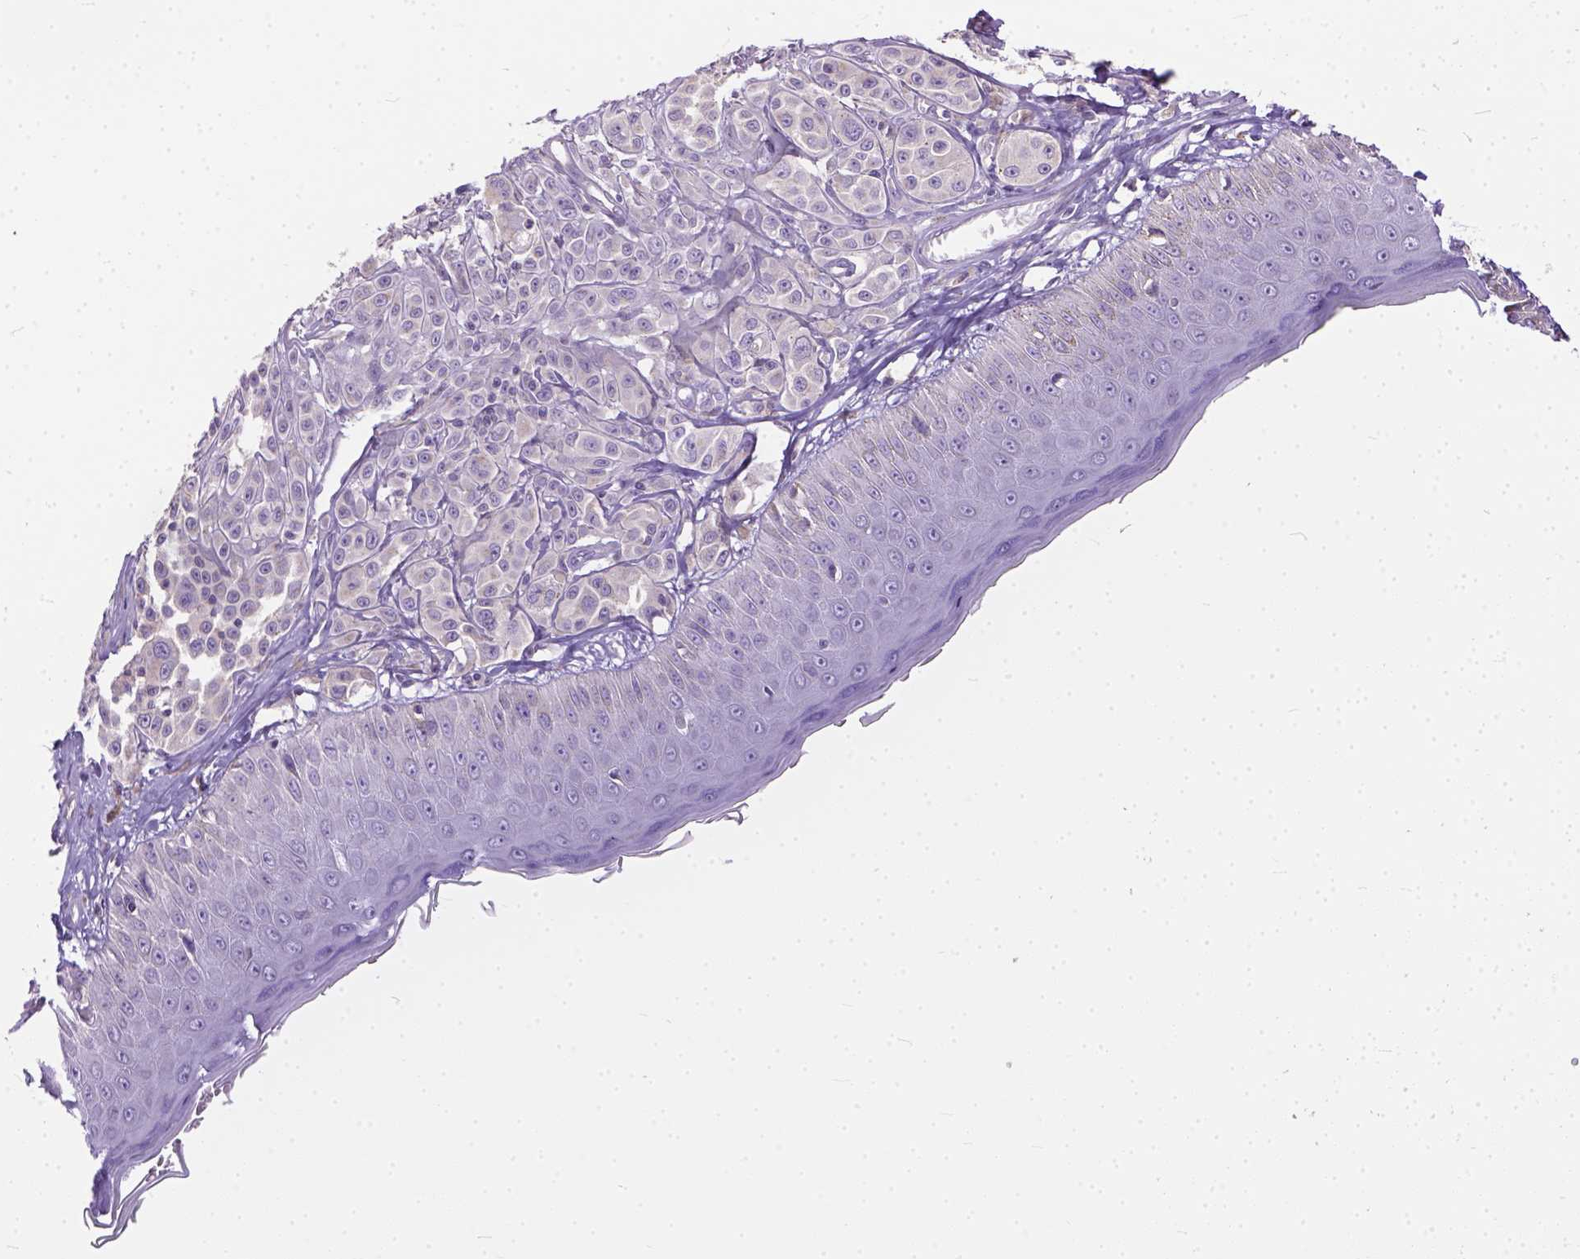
{"staining": {"intensity": "weak", "quantity": "<25%", "location": "cytoplasmic/membranous"}, "tissue": "melanoma", "cell_type": "Tumor cells", "image_type": "cancer", "snomed": [{"axis": "morphology", "description": "Malignant melanoma, NOS"}, {"axis": "topography", "description": "Skin"}], "caption": "Protein analysis of malignant melanoma demonstrates no significant positivity in tumor cells.", "gene": "BANF2", "patient": {"sex": "male", "age": 67}}